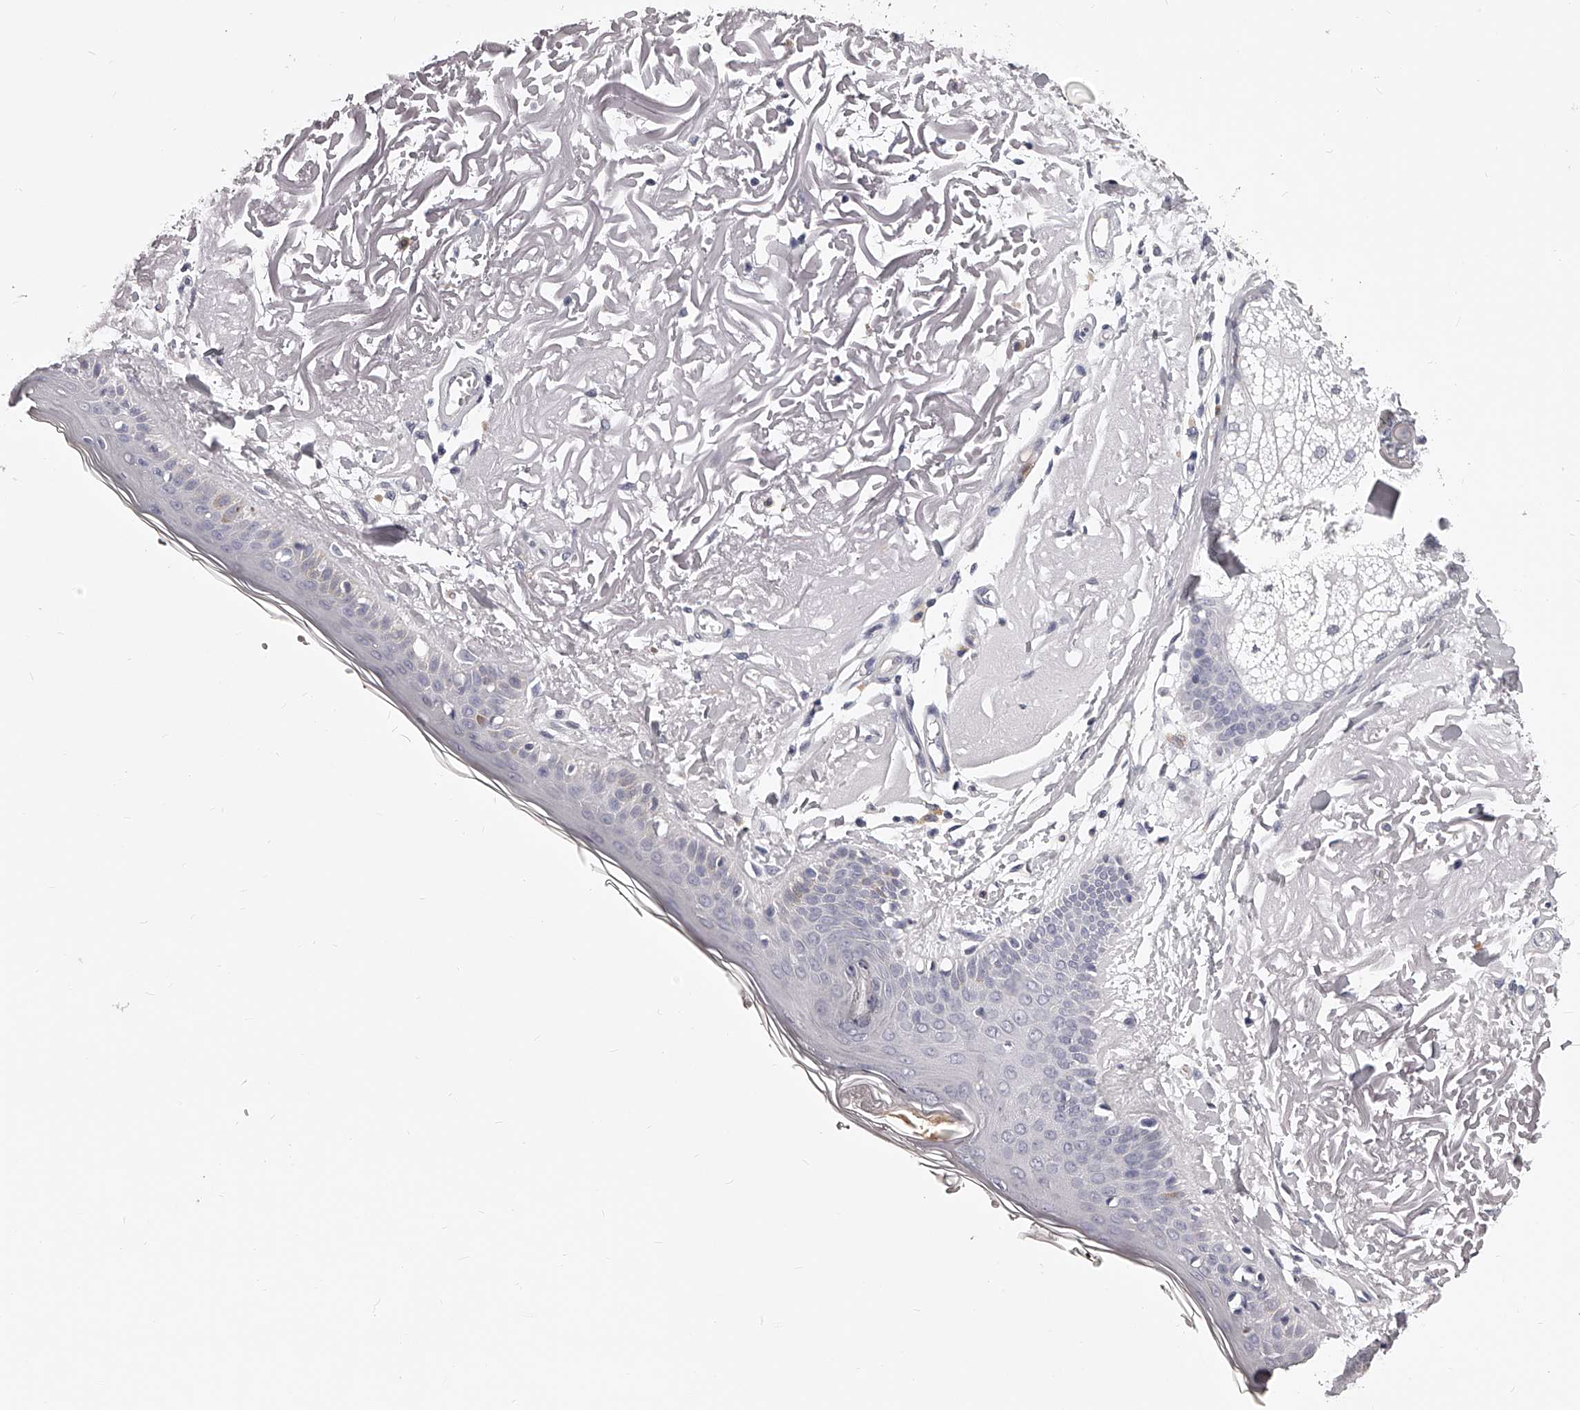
{"staining": {"intensity": "negative", "quantity": "none", "location": "none"}, "tissue": "skin", "cell_type": "Fibroblasts", "image_type": "normal", "snomed": [{"axis": "morphology", "description": "Normal tissue, NOS"}, {"axis": "topography", "description": "Skin"}, {"axis": "topography", "description": "Skeletal muscle"}], "caption": "There is no significant staining in fibroblasts of skin. The staining was performed using DAB (3,3'-diaminobenzidine) to visualize the protein expression in brown, while the nuclei were stained in blue with hematoxylin (Magnification: 20x).", "gene": "DMRT1", "patient": {"sex": "male", "age": 83}}